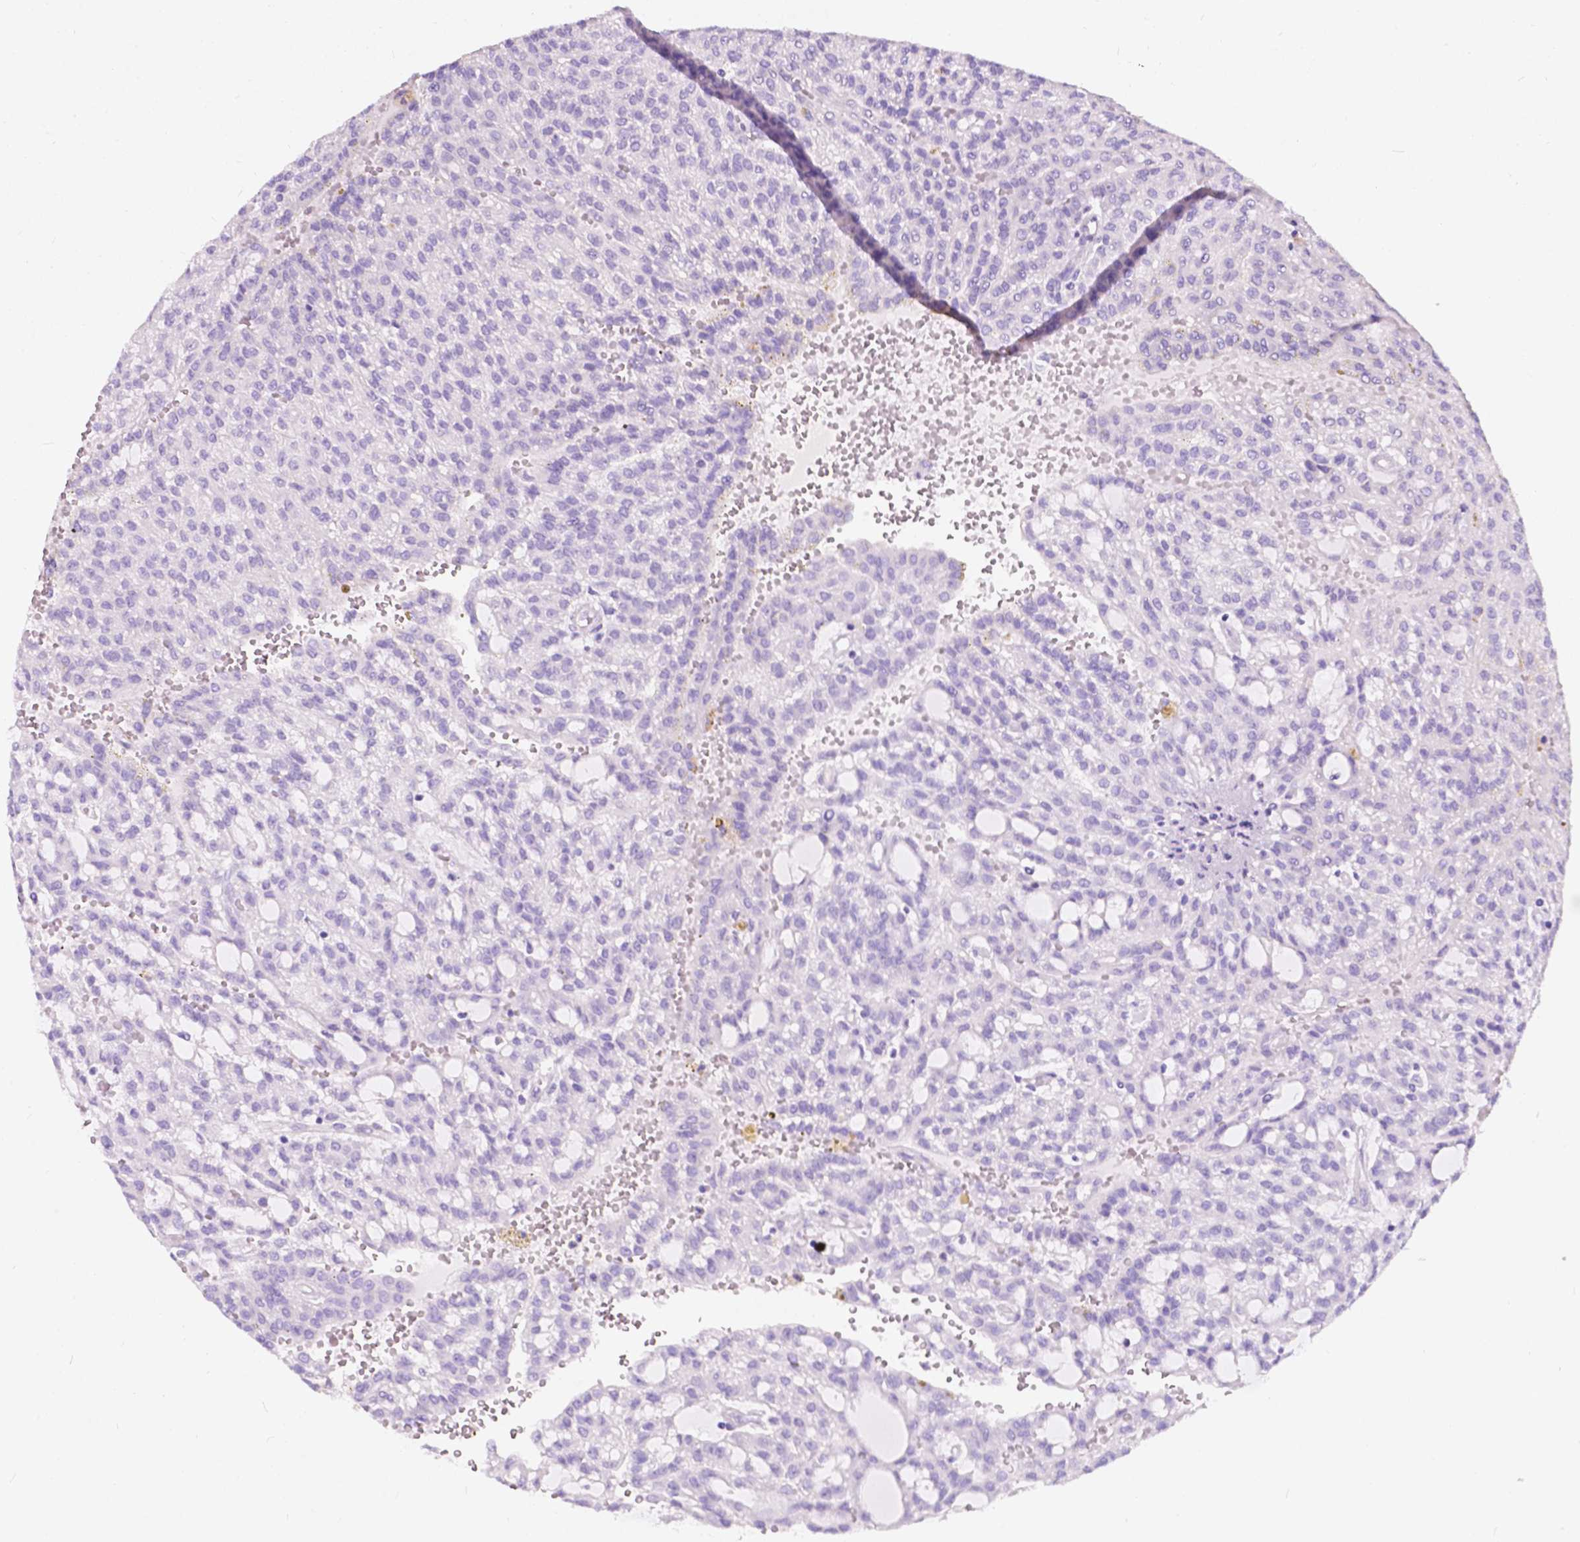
{"staining": {"intensity": "negative", "quantity": "none", "location": "none"}, "tissue": "renal cancer", "cell_type": "Tumor cells", "image_type": "cancer", "snomed": [{"axis": "morphology", "description": "Adenocarcinoma, NOS"}, {"axis": "topography", "description": "Kidney"}], "caption": "DAB (3,3'-diaminobenzidine) immunohistochemical staining of renal cancer (adenocarcinoma) reveals no significant positivity in tumor cells. (DAB immunohistochemistry with hematoxylin counter stain).", "gene": "GNAO1", "patient": {"sex": "male", "age": 63}}